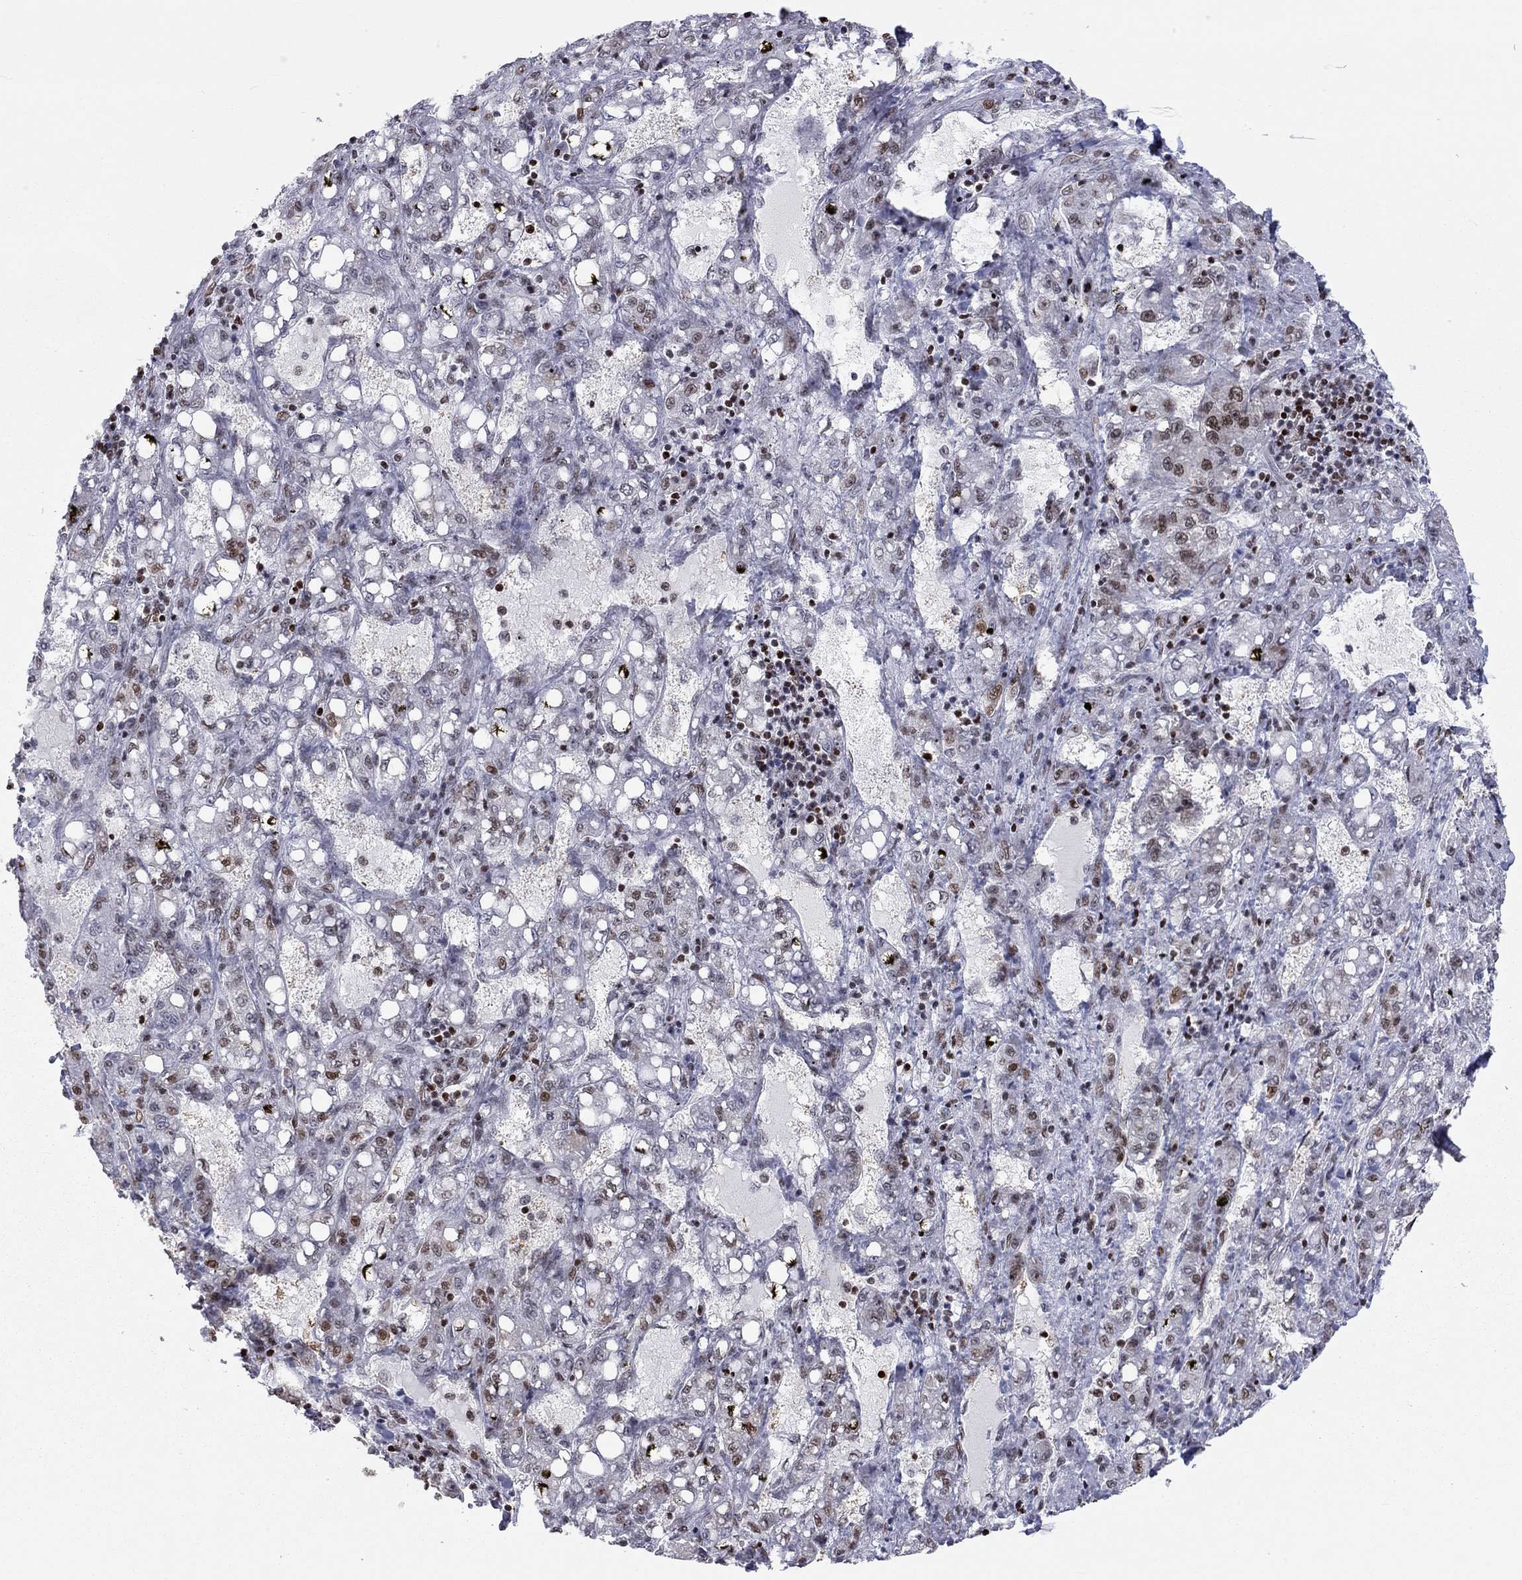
{"staining": {"intensity": "moderate", "quantity": "25%-75%", "location": "nuclear"}, "tissue": "liver cancer", "cell_type": "Tumor cells", "image_type": "cancer", "snomed": [{"axis": "morphology", "description": "Carcinoma, Hepatocellular, NOS"}, {"axis": "topography", "description": "Liver"}], "caption": "Immunohistochemistry of liver hepatocellular carcinoma demonstrates medium levels of moderate nuclear expression in approximately 25%-75% of tumor cells.", "gene": "H2AX", "patient": {"sex": "female", "age": 65}}